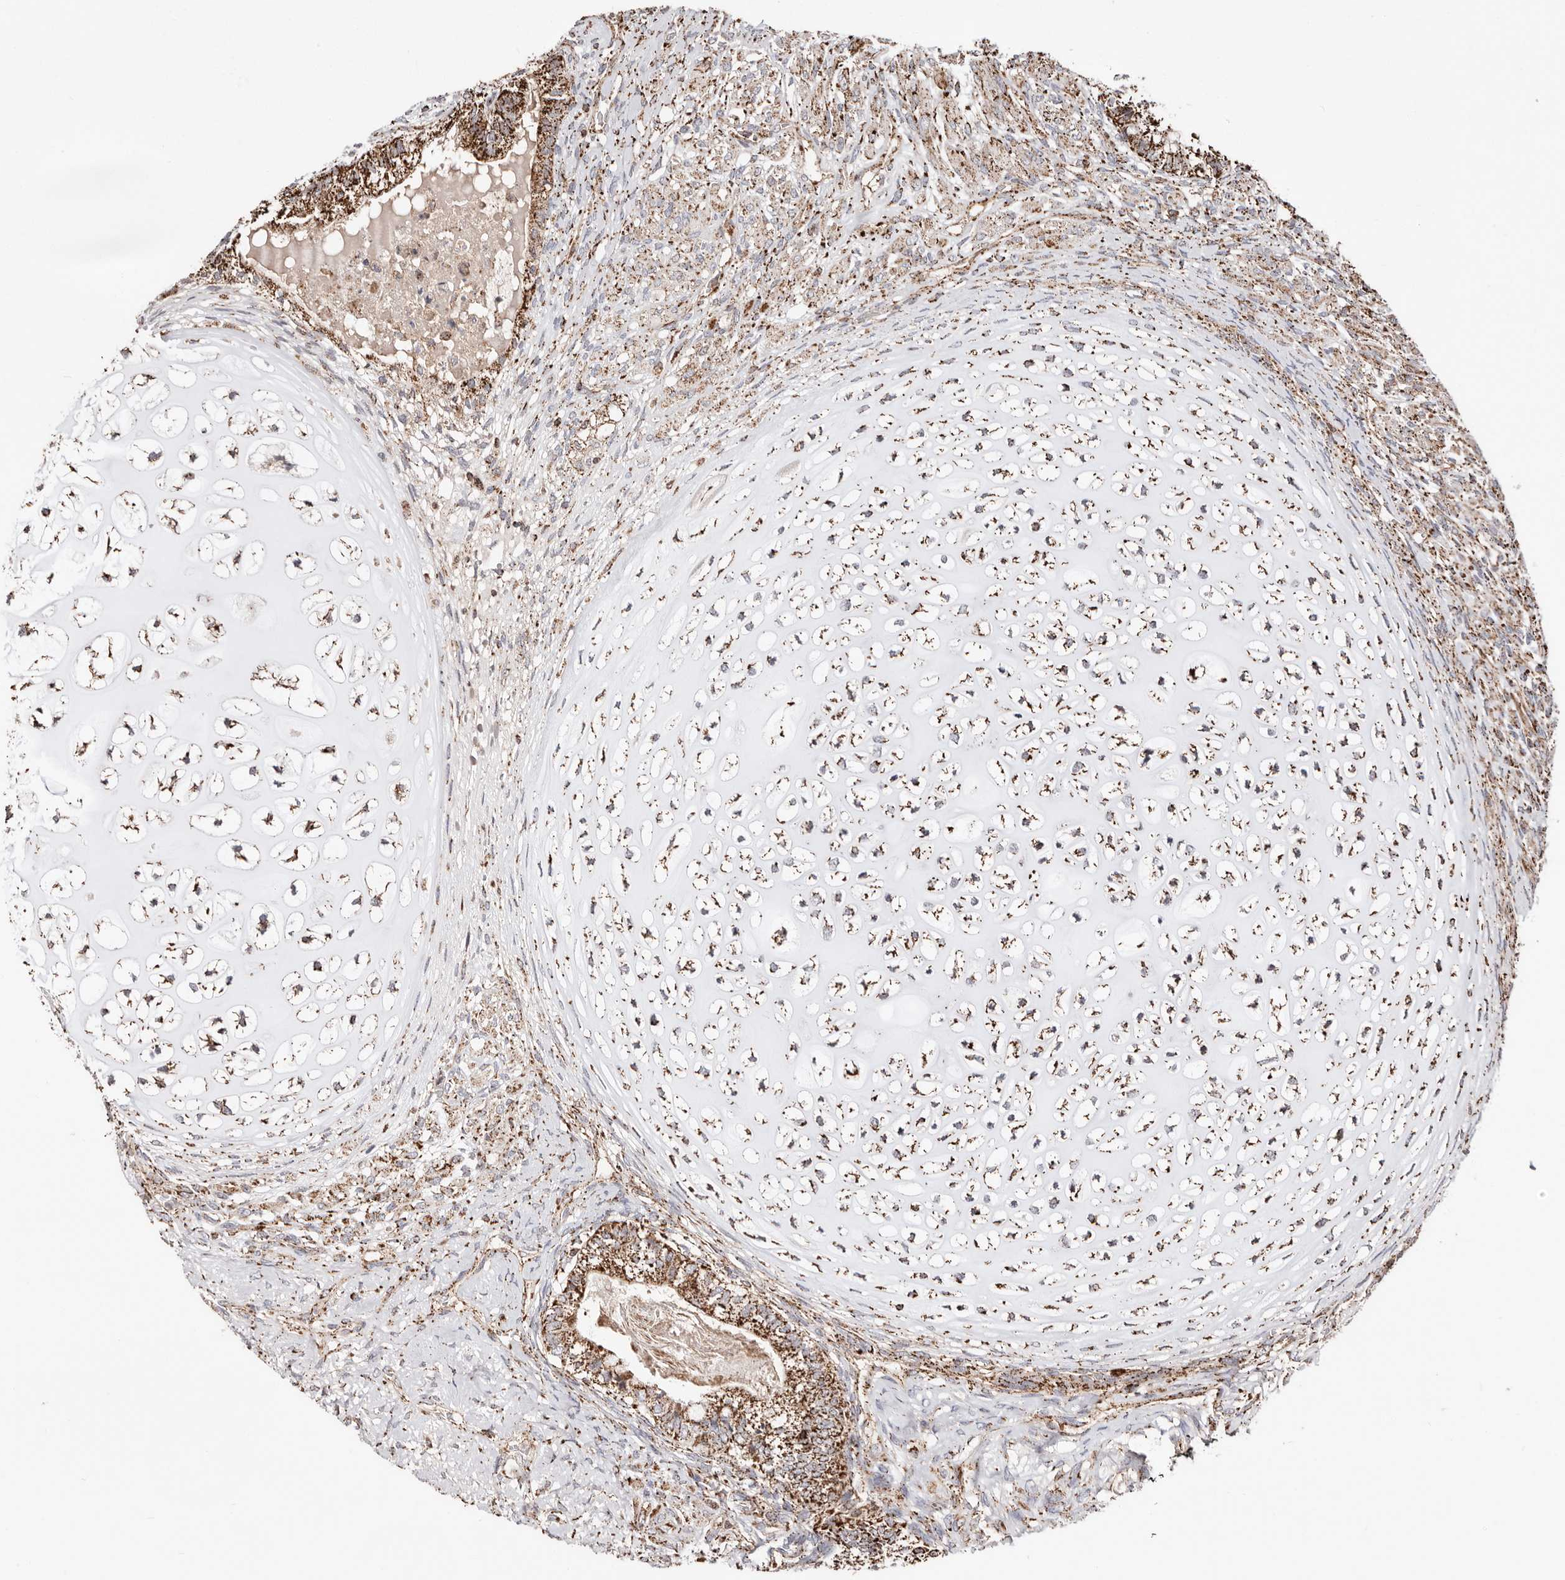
{"staining": {"intensity": "strong", "quantity": ">75%", "location": "cytoplasmic/membranous"}, "tissue": "testis cancer", "cell_type": "Tumor cells", "image_type": "cancer", "snomed": [{"axis": "morphology", "description": "Seminoma, NOS"}, {"axis": "morphology", "description": "Carcinoma, Embryonal, NOS"}, {"axis": "topography", "description": "Testis"}], "caption": "Testis seminoma stained for a protein (brown) displays strong cytoplasmic/membranous positive staining in about >75% of tumor cells.", "gene": "PRKACB", "patient": {"sex": "male", "age": 28}}